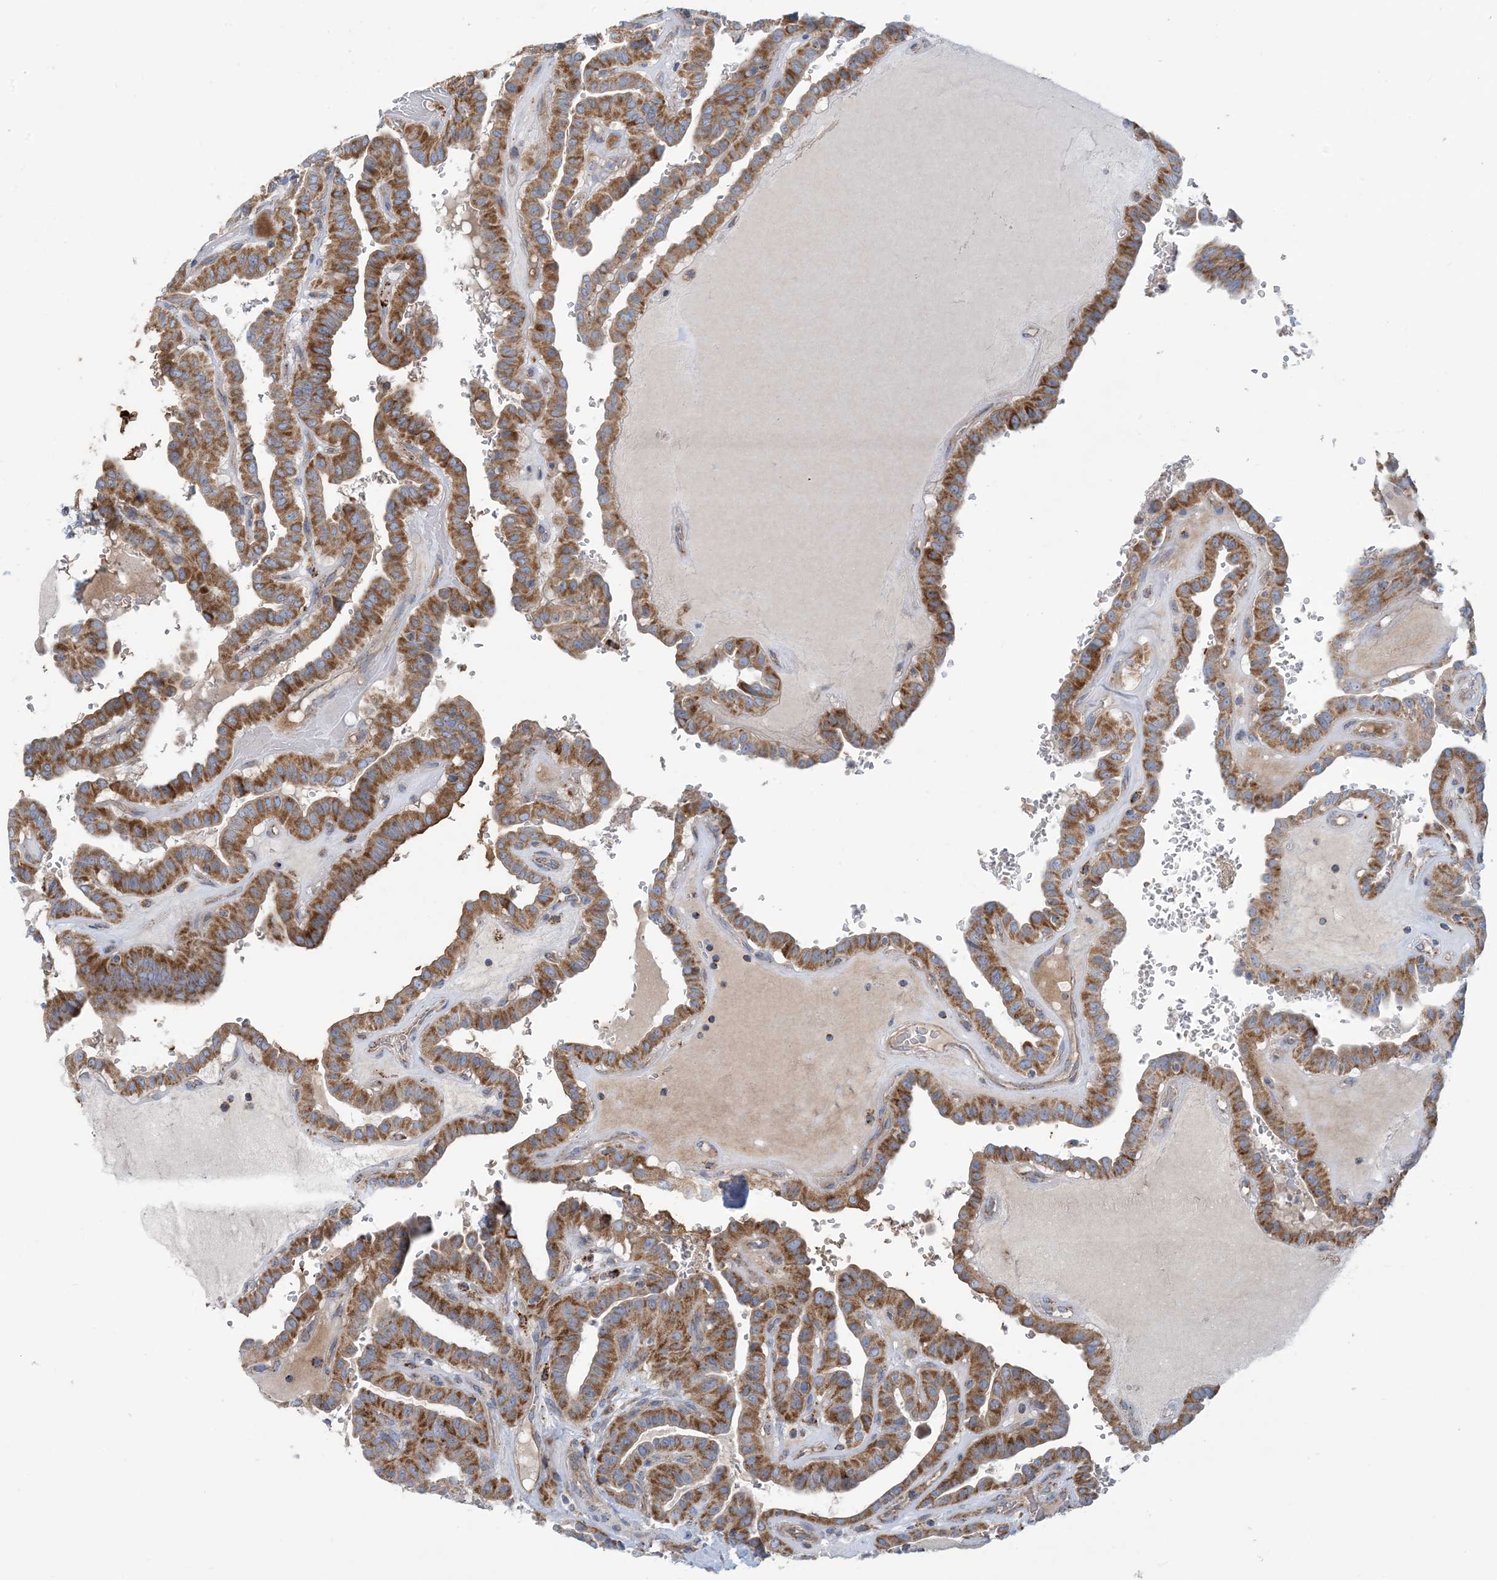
{"staining": {"intensity": "moderate", "quantity": ">75%", "location": "cytoplasmic/membranous"}, "tissue": "thyroid cancer", "cell_type": "Tumor cells", "image_type": "cancer", "snomed": [{"axis": "morphology", "description": "Papillary adenocarcinoma, NOS"}, {"axis": "topography", "description": "Thyroid gland"}], "caption": "This is an image of IHC staining of thyroid cancer (papillary adenocarcinoma), which shows moderate expression in the cytoplasmic/membranous of tumor cells.", "gene": "PHOSPHO2", "patient": {"sex": "male", "age": 77}}